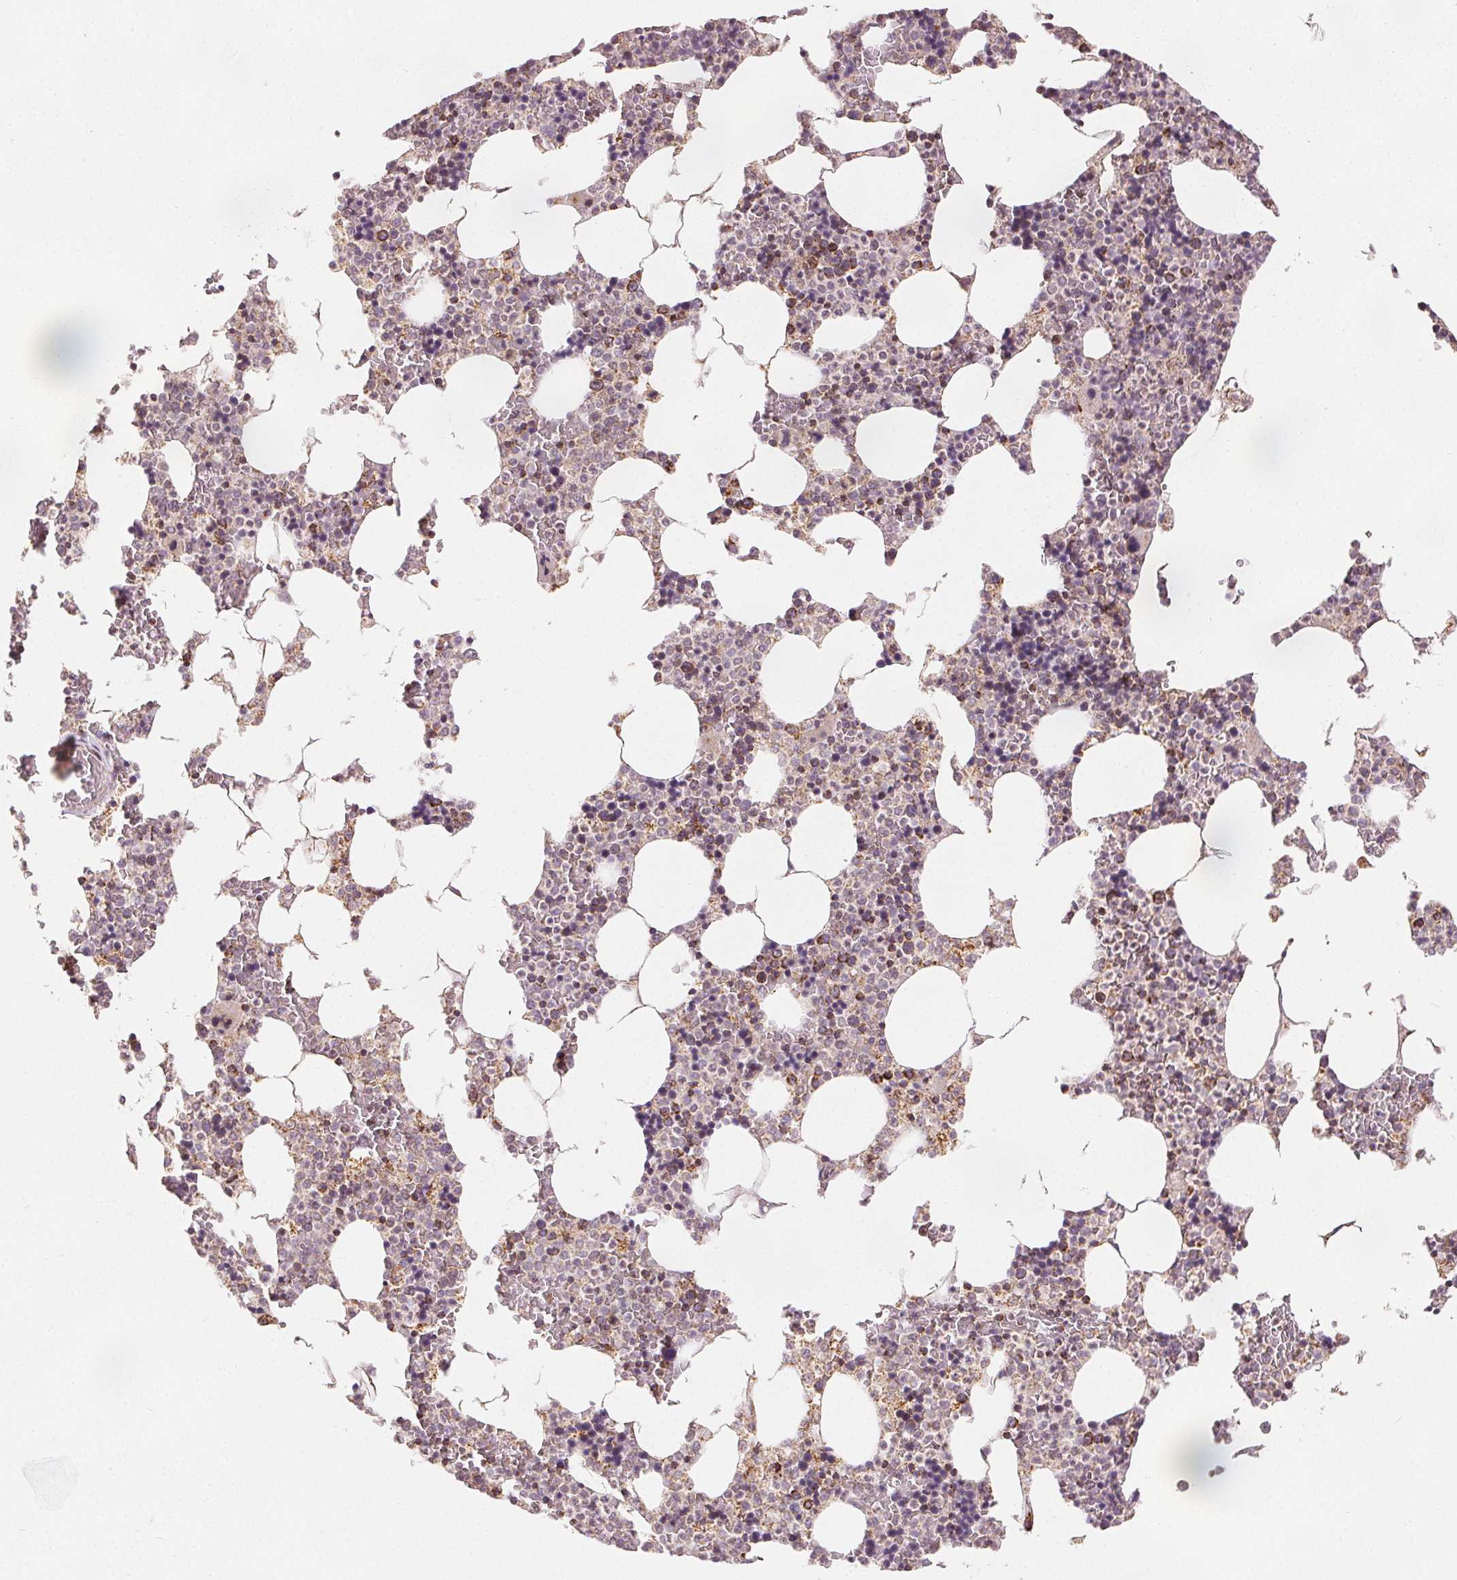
{"staining": {"intensity": "moderate", "quantity": "<25%", "location": "cytoplasmic/membranous"}, "tissue": "bone marrow", "cell_type": "Hematopoietic cells", "image_type": "normal", "snomed": [{"axis": "morphology", "description": "Normal tissue, NOS"}, {"axis": "topography", "description": "Bone marrow"}], "caption": "Brown immunohistochemical staining in benign human bone marrow reveals moderate cytoplasmic/membranous positivity in about <25% of hematopoietic cells. The staining is performed using DAB brown chromogen to label protein expression. The nuclei are counter-stained blue using hematoxylin.", "gene": "SDHB", "patient": {"sex": "female", "age": 42}}